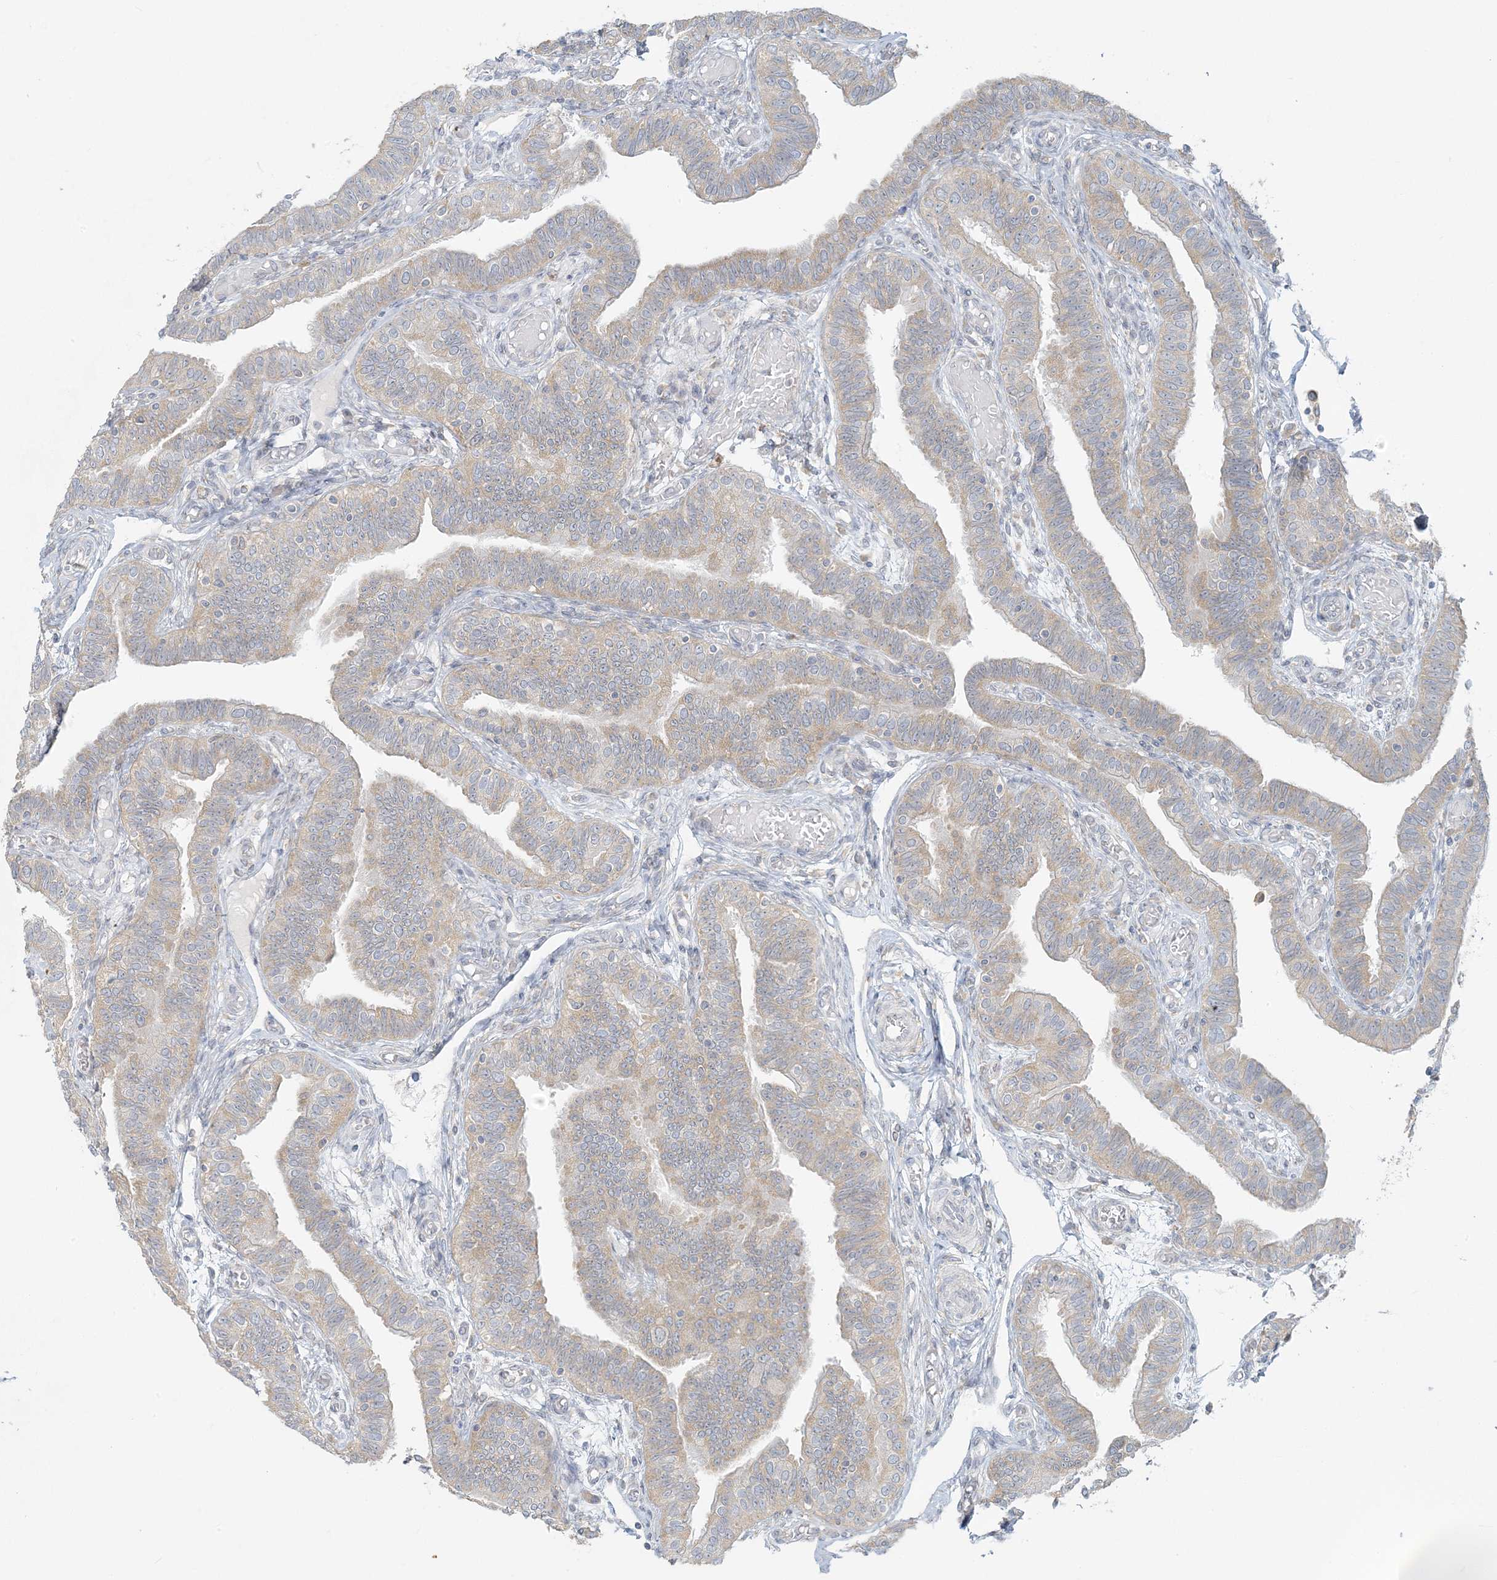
{"staining": {"intensity": "weak", "quantity": ">75%", "location": "cytoplasmic/membranous"}, "tissue": "fallopian tube", "cell_type": "Glandular cells", "image_type": "normal", "snomed": [{"axis": "morphology", "description": "Normal tissue, NOS"}, {"axis": "topography", "description": "Fallopian tube"}], "caption": "Fallopian tube stained with immunohistochemistry (IHC) exhibits weak cytoplasmic/membranous staining in approximately >75% of glandular cells.", "gene": "EEFSEC", "patient": {"sex": "female", "age": 39}}